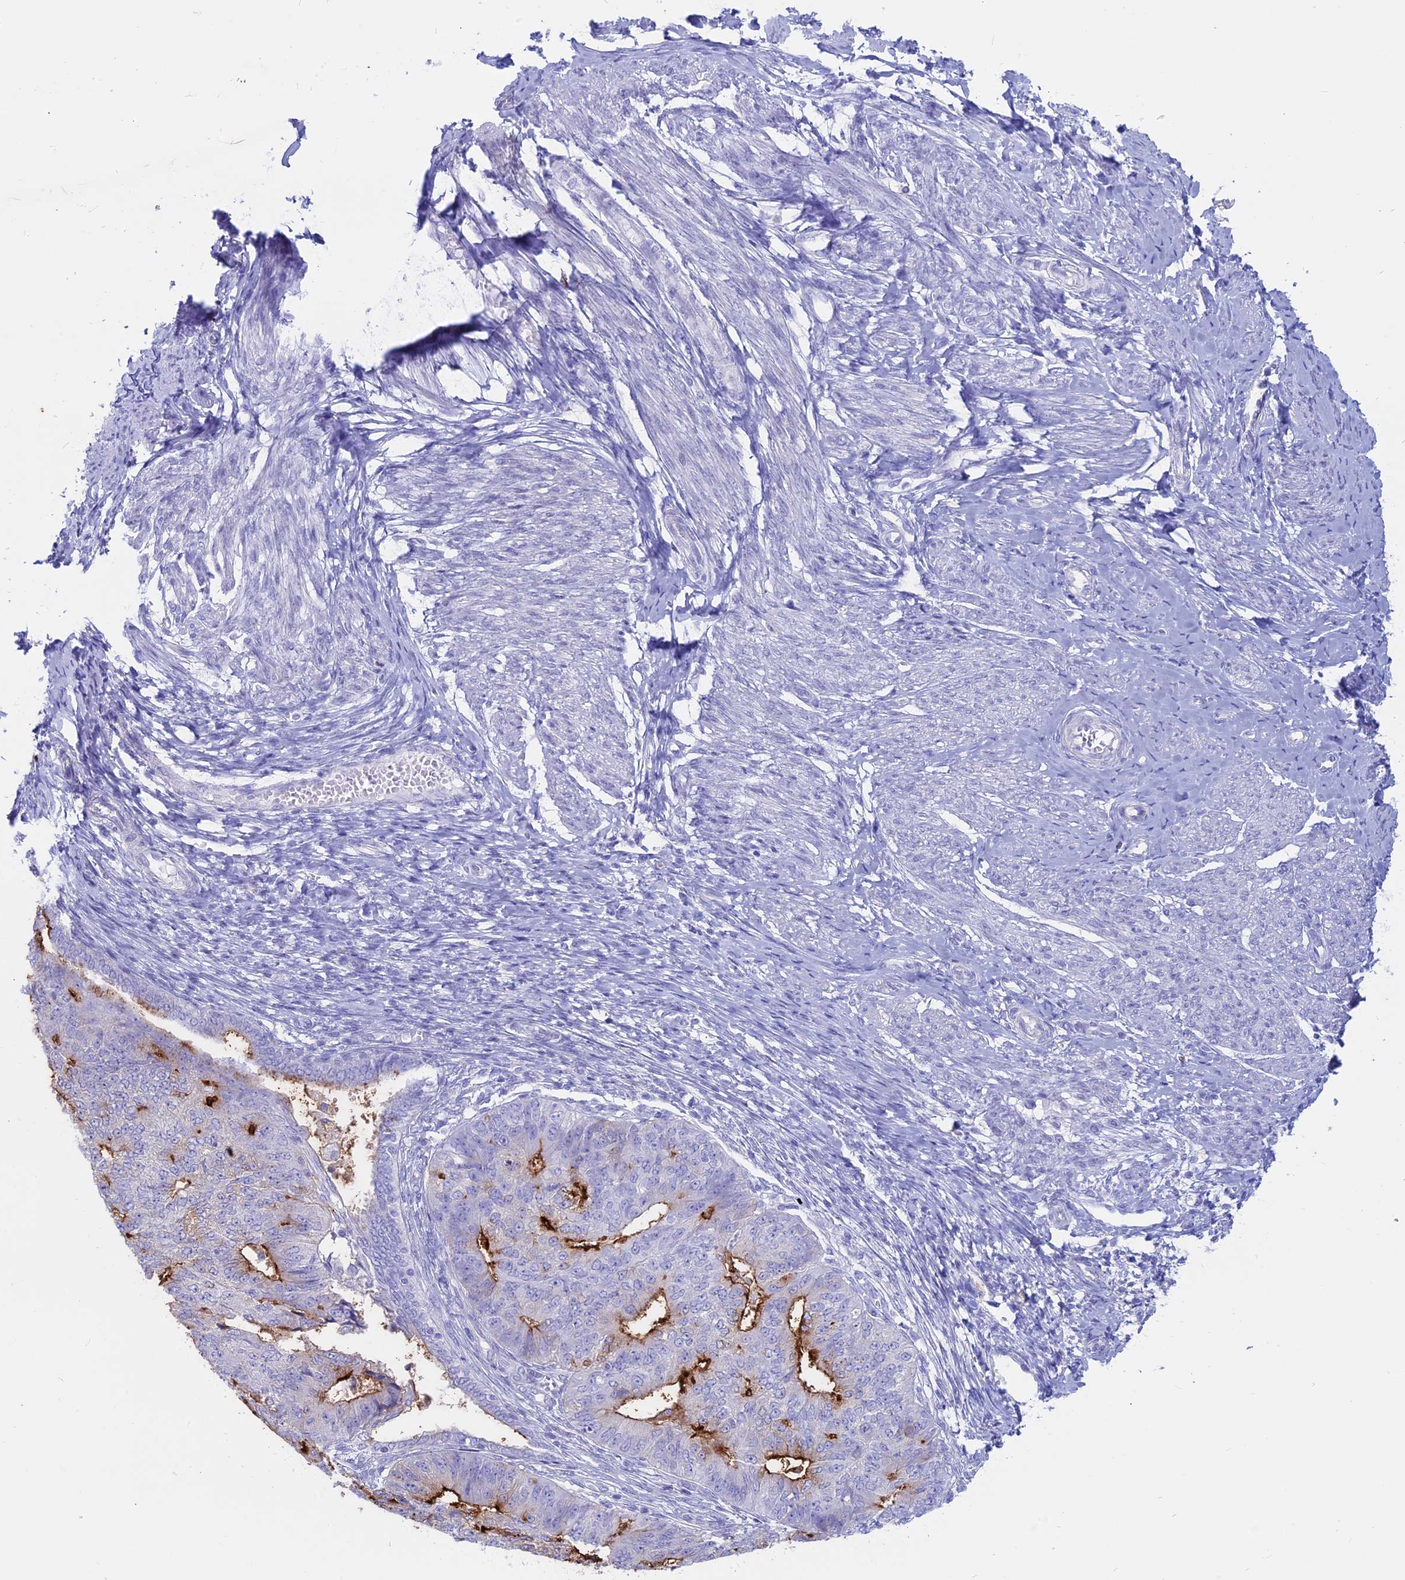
{"staining": {"intensity": "strong", "quantity": "<25%", "location": "cytoplasmic/membranous"}, "tissue": "endometrial cancer", "cell_type": "Tumor cells", "image_type": "cancer", "snomed": [{"axis": "morphology", "description": "Adenocarcinoma, NOS"}, {"axis": "topography", "description": "Endometrium"}], "caption": "Tumor cells demonstrate strong cytoplasmic/membranous positivity in approximately <25% of cells in endometrial adenocarcinoma.", "gene": "OR2AE1", "patient": {"sex": "female", "age": 32}}